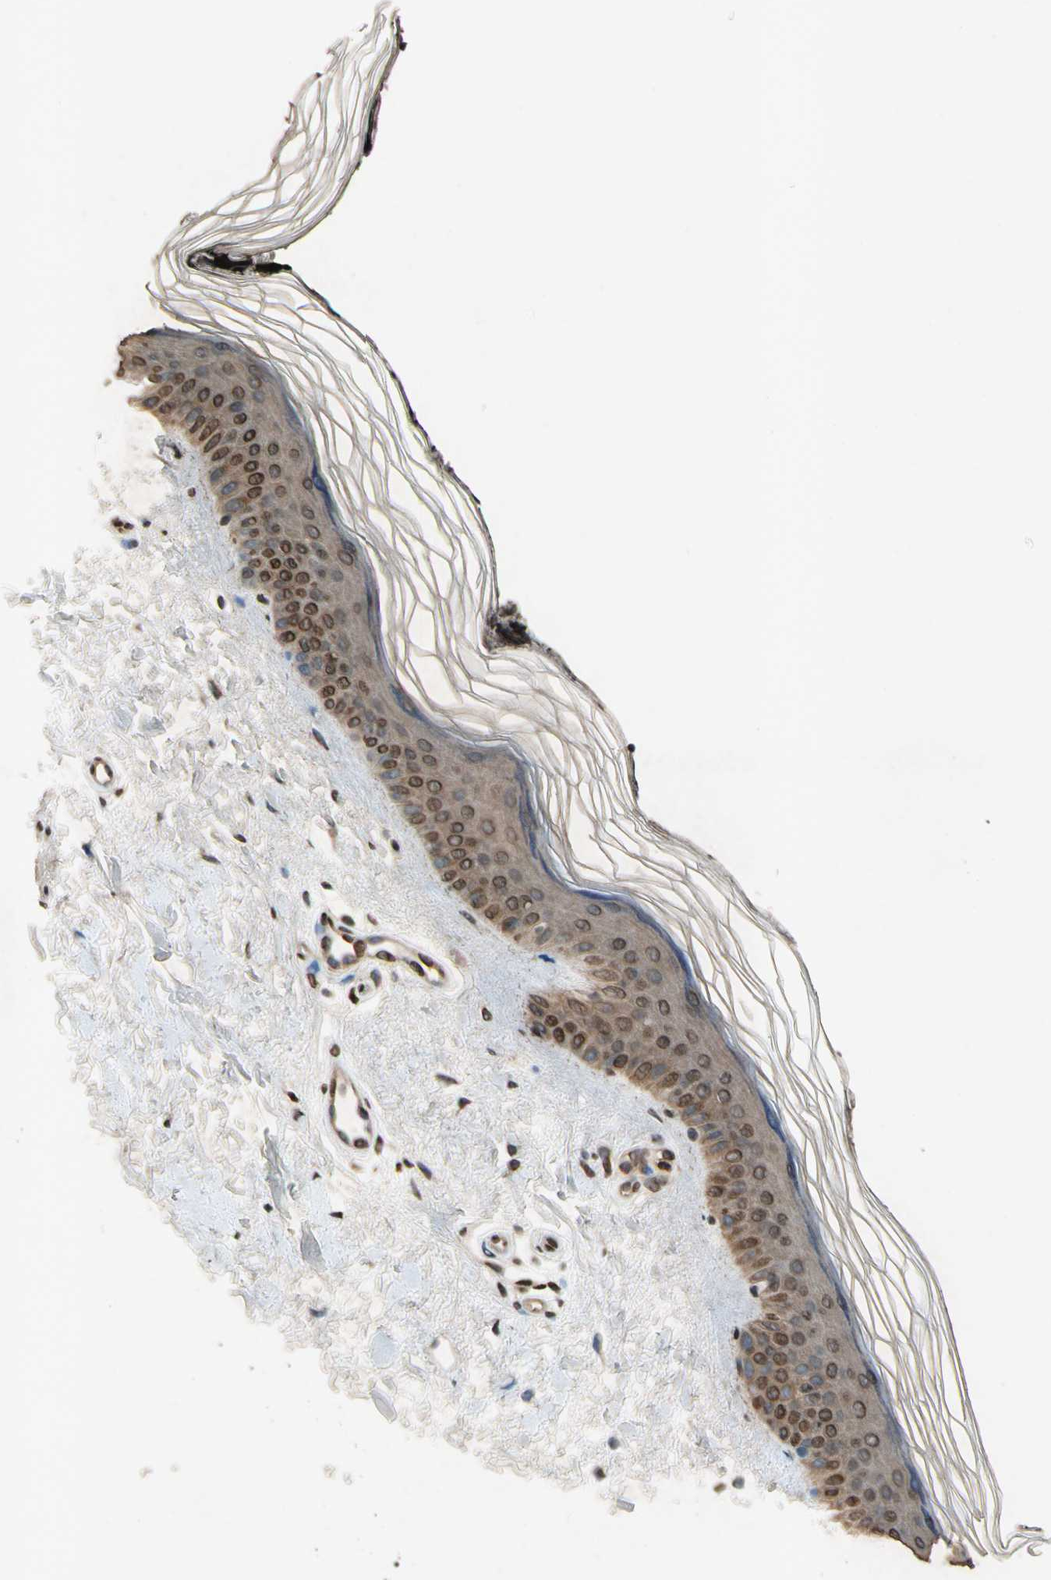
{"staining": {"intensity": "moderate", "quantity": ">75%", "location": "nuclear"}, "tissue": "skin", "cell_type": "Fibroblasts", "image_type": "normal", "snomed": [{"axis": "morphology", "description": "Normal tissue, NOS"}, {"axis": "topography", "description": "Skin"}], "caption": "Skin stained for a protein displays moderate nuclear positivity in fibroblasts. The protein is stained brown, and the nuclei are stained in blue (DAB (3,3'-diaminobenzidine) IHC with brightfield microscopy, high magnification).", "gene": "HOXB3", "patient": {"sex": "female", "age": 19}}